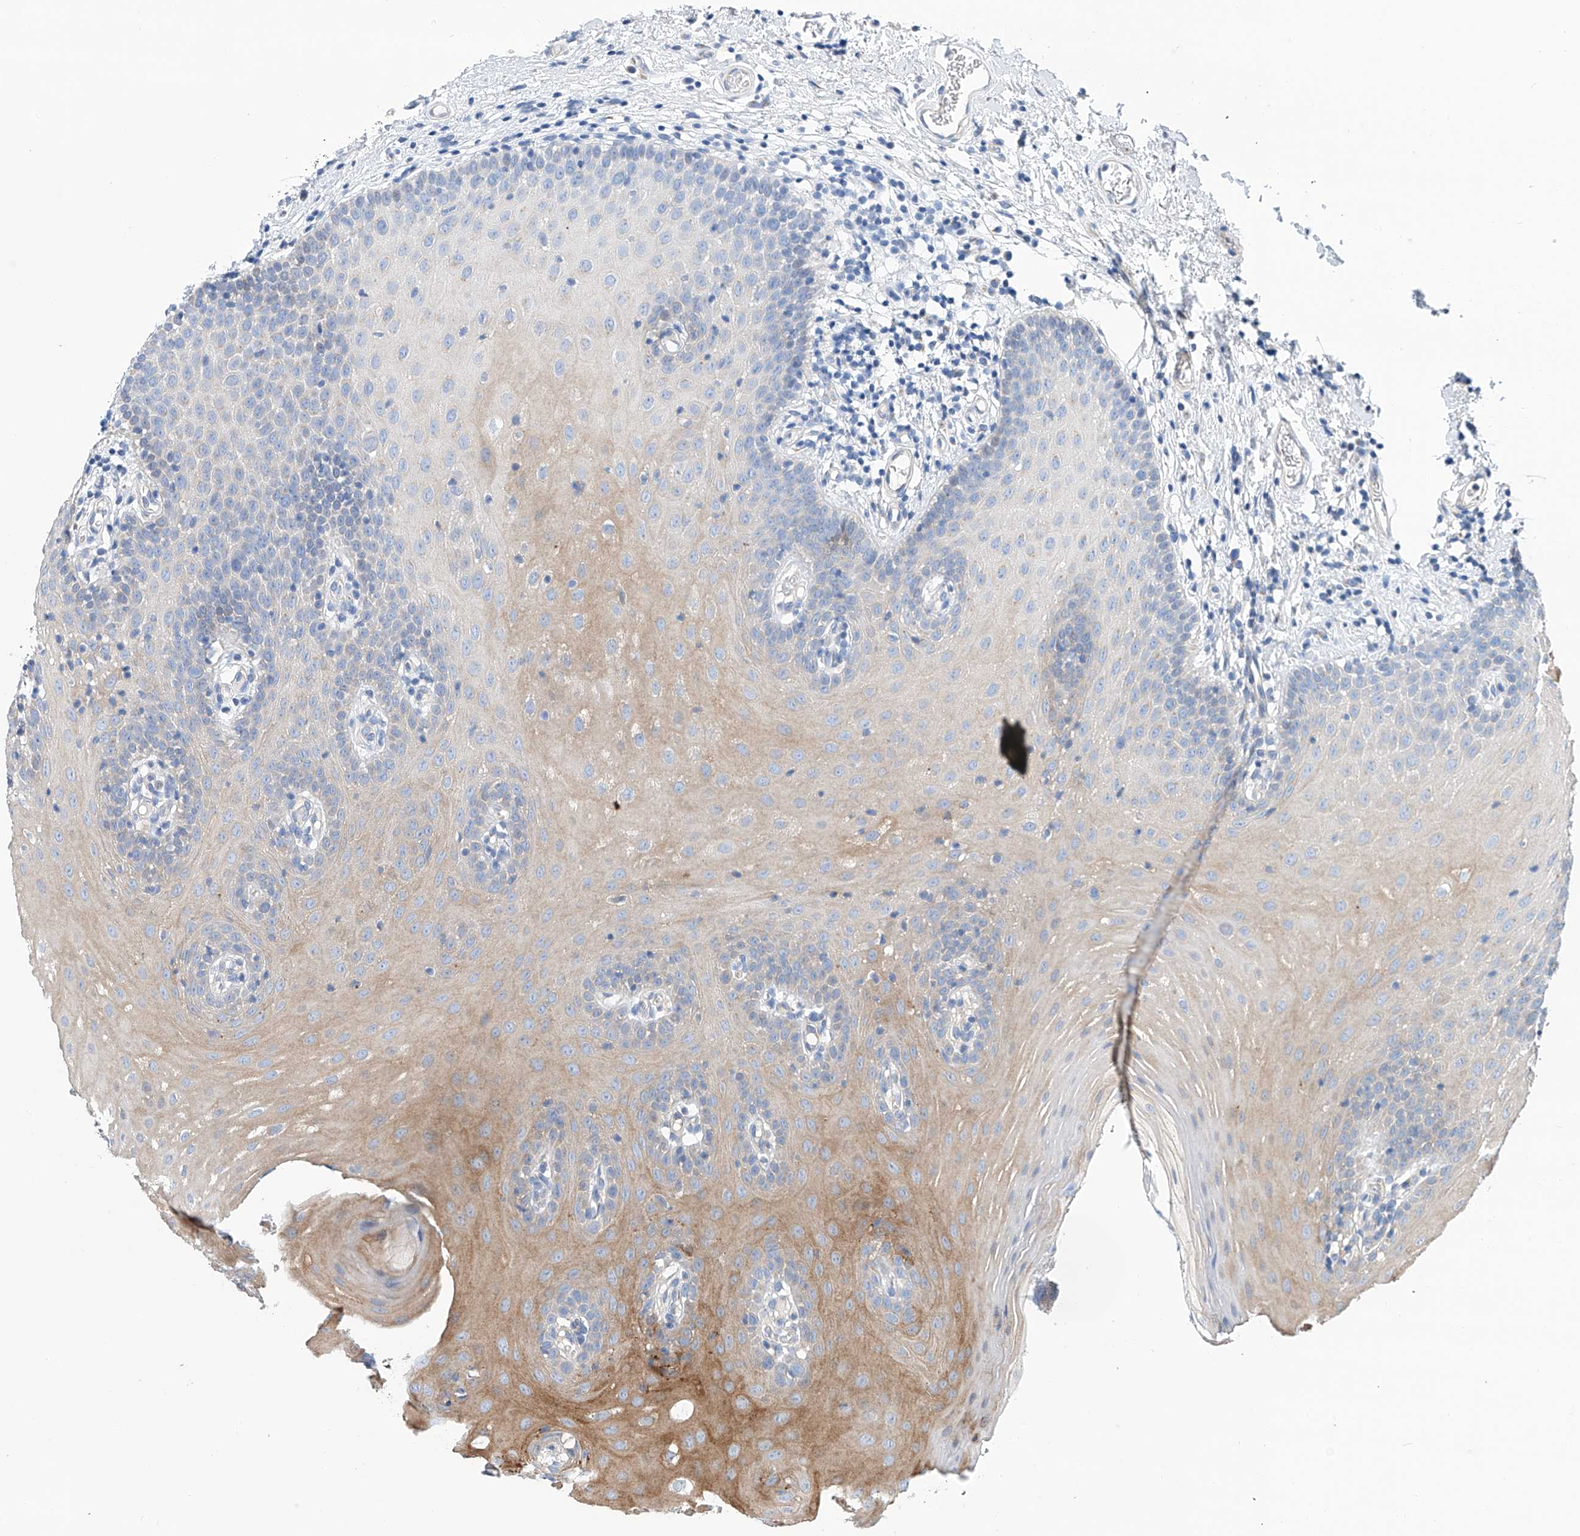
{"staining": {"intensity": "moderate", "quantity": "<25%", "location": "cytoplasmic/membranous"}, "tissue": "oral mucosa", "cell_type": "Squamous epithelial cells", "image_type": "normal", "snomed": [{"axis": "morphology", "description": "Normal tissue, NOS"}, {"axis": "topography", "description": "Oral tissue"}], "caption": "Immunohistochemical staining of normal human oral mucosa exhibits moderate cytoplasmic/membranous protein positivity in about <25% of squamous epithelial cells.", "gene": "SLC22A7", "patient": {"sex": "male", "age": 74}}